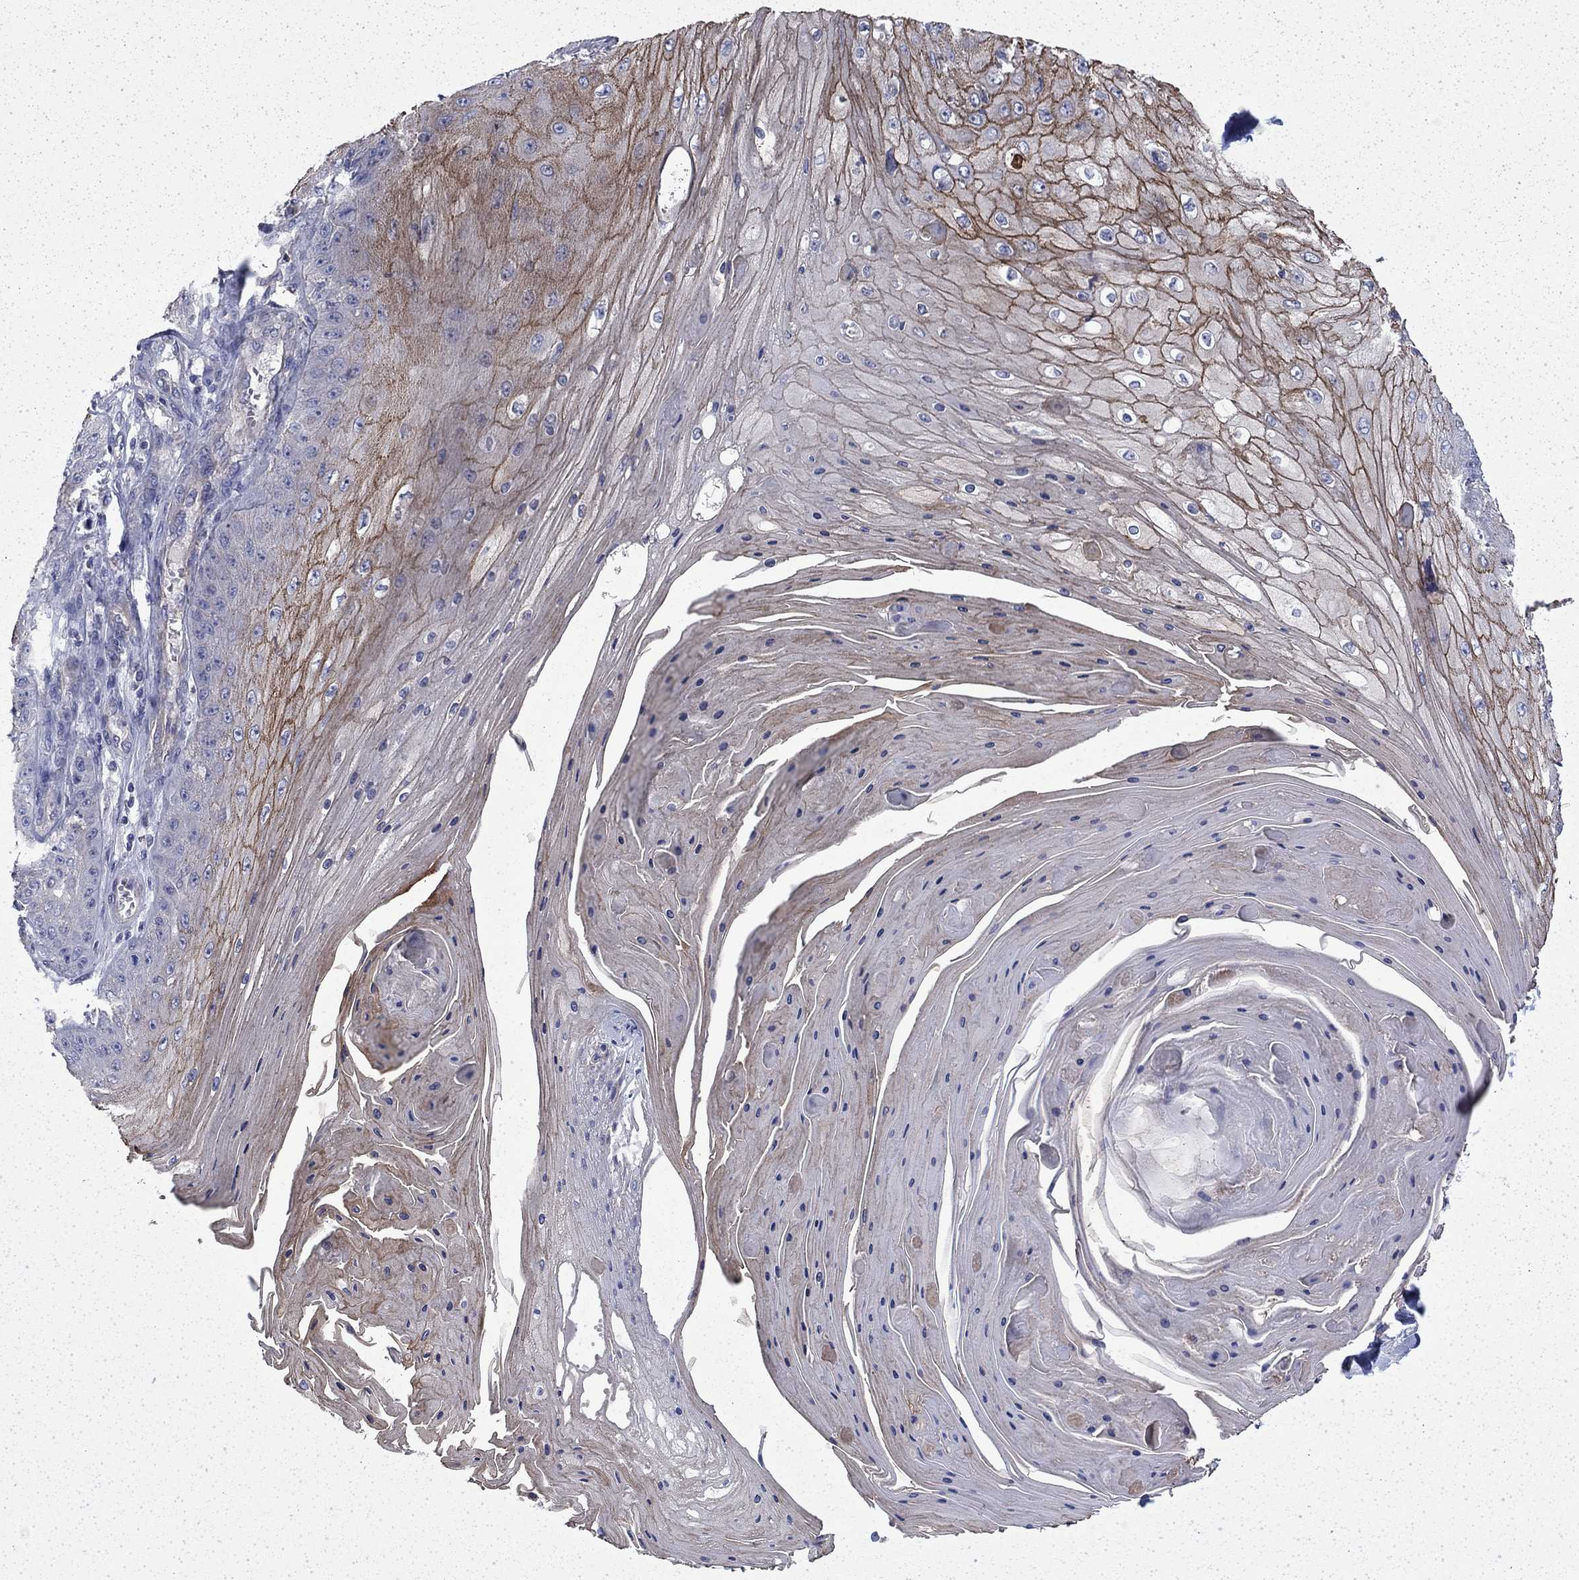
{"staining": {"intensity": "moderate", "quantity": "25%-75%", "location": "cytoplasmic/membranous"}, "tissue": "skin cancer", "cell_type": "Tumor cells", "image_type": "cancer", "snomed": [{"axis": "morphology", "description": "Squamous cell carcinoma, NOS"}, {"axis": "topography", "description": "Skin"}], "caption": "The histopathology image reveals a brown stain indicating the presence of a protein in the cytoplasmic/membranous of tumor cells in skin squamous cell carcinoma.", "gene": "DTNA", "patient": {"sex": "male", "age": 70}}